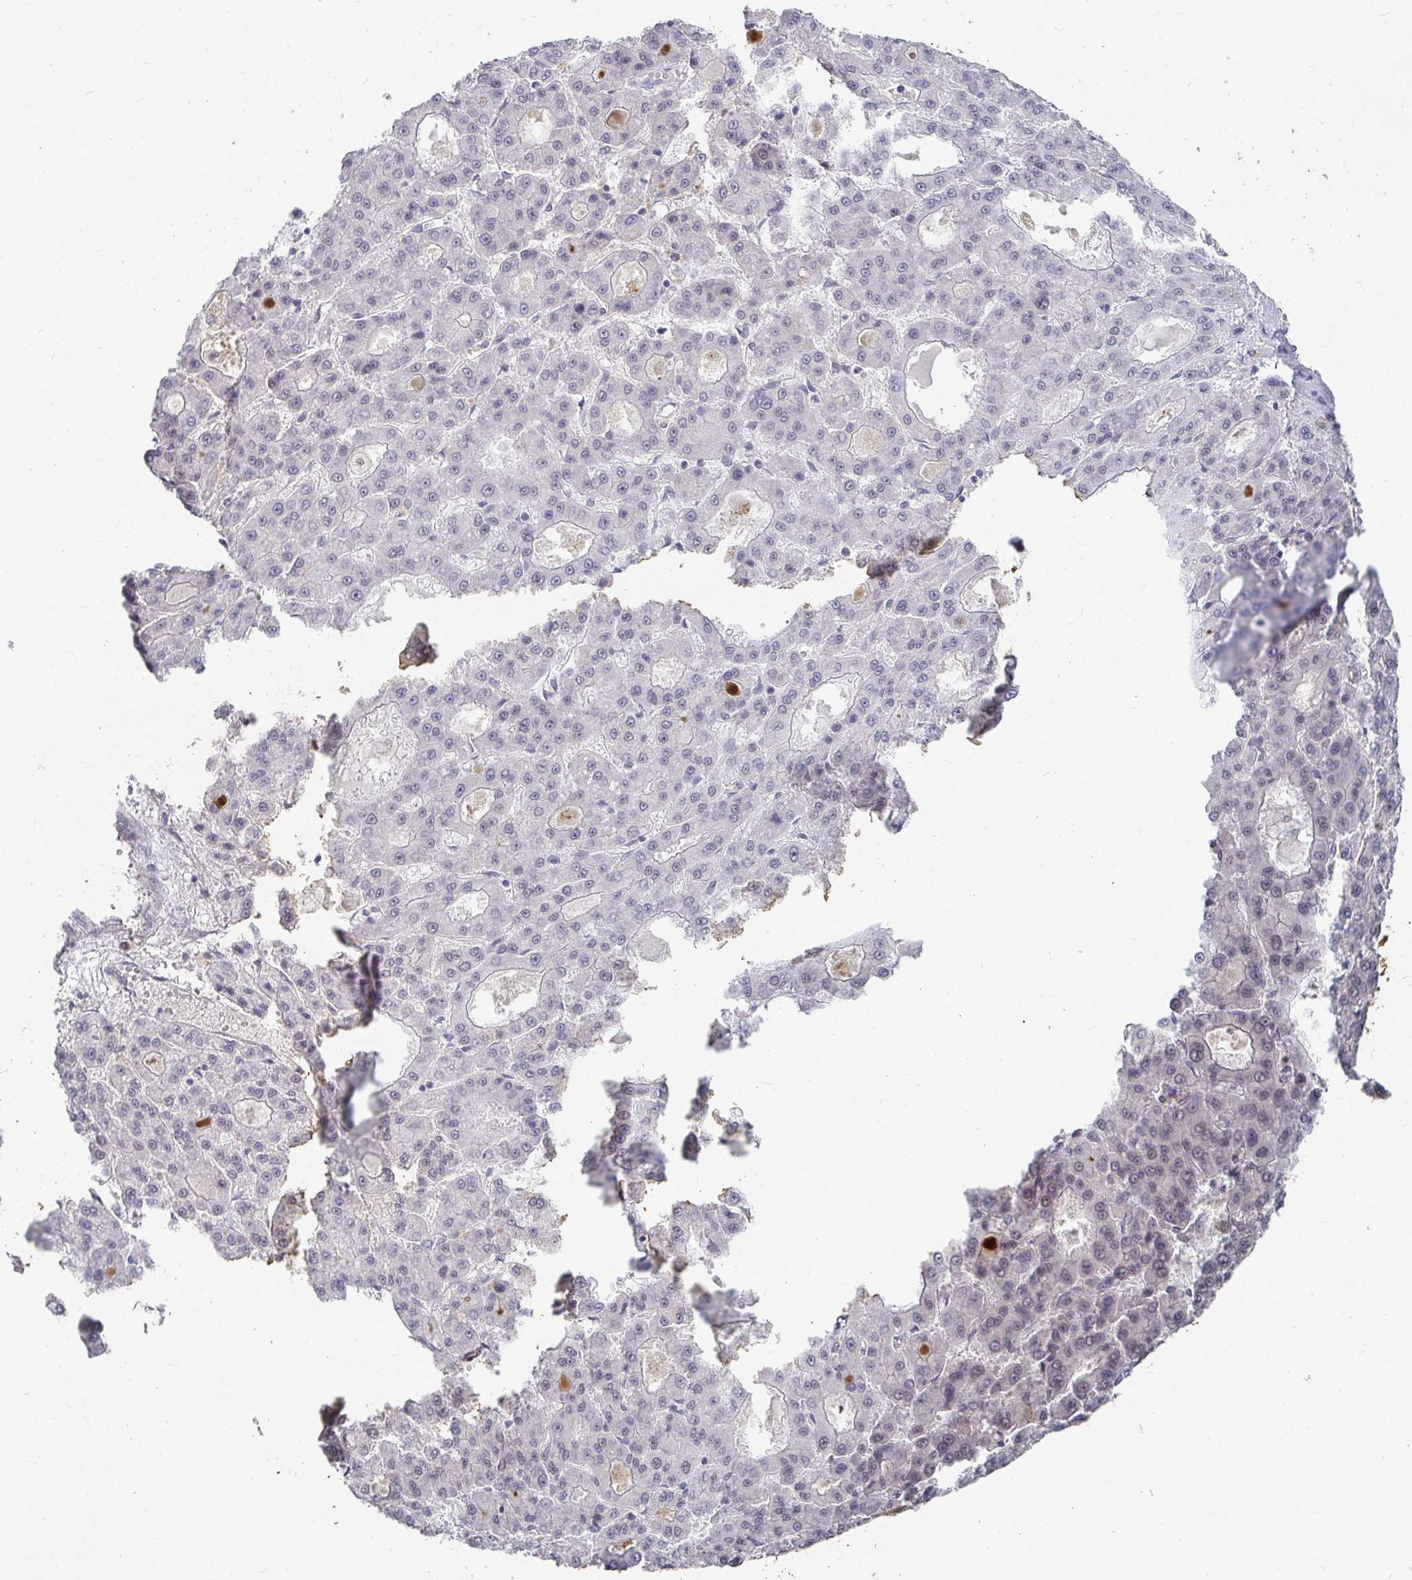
{"staining": {"intensity": "negative", "quantity": "none", "location": "none"}, "tissue": "liver cancer", "cell_type": "Tumor cells", "image_type": "cancer", "snomed": [{"axis": "morphology", "description": "Carcinoma, Hepatocellular, NOS"}, {"axis": "topography", "description": "Liver"}], "caption": "An IHC image of hepatocellular carcinoma (liver) is shown. There is no staining in tumor cells of hepatocellular carcinoma (liver). Nuclei are stained in blue.", "gene": "RCOR1", "patient": {"sex": "male", "age": 70}}